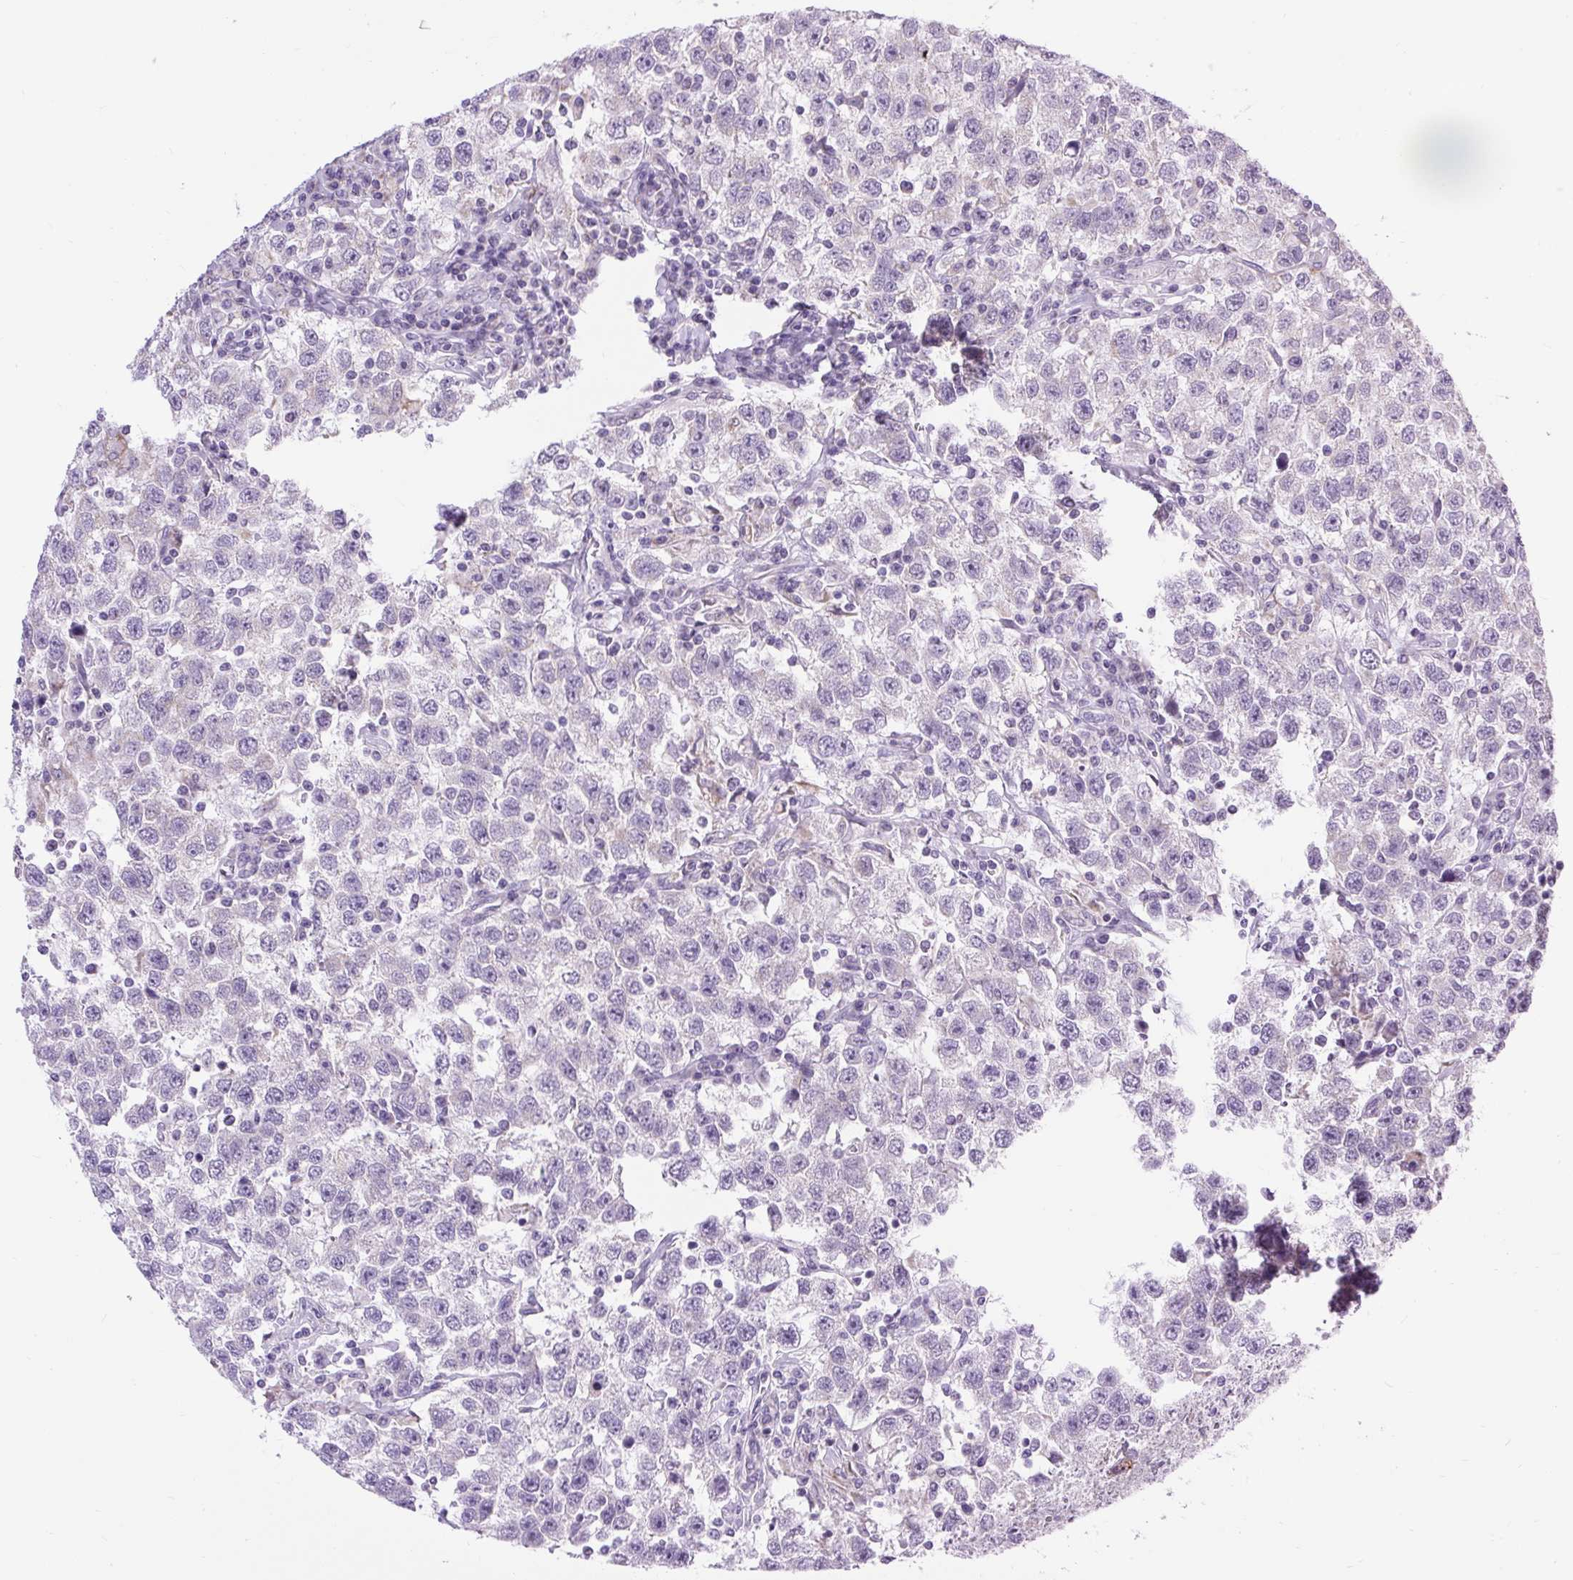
{"staining": {"intensity": "negative", "quantity": "none", "location": "none"}, "tissue": "testis cancer", "cell_type": "Tumor cells", "image_type": "cancer", "snomed": [{"axis": "morphology", "description": "Seminoma, NOS"}, {"axis": "topography", "description": "Testis"}], "caption": "A high-resolution image shows immunohistochemistry (IHC) staining of testis seminoma, which displays no significant staining in tumor cells. Nuclei are stained in blue.", "gene": "RNASE10", "patient": {"sex": "male", "age": 41}}